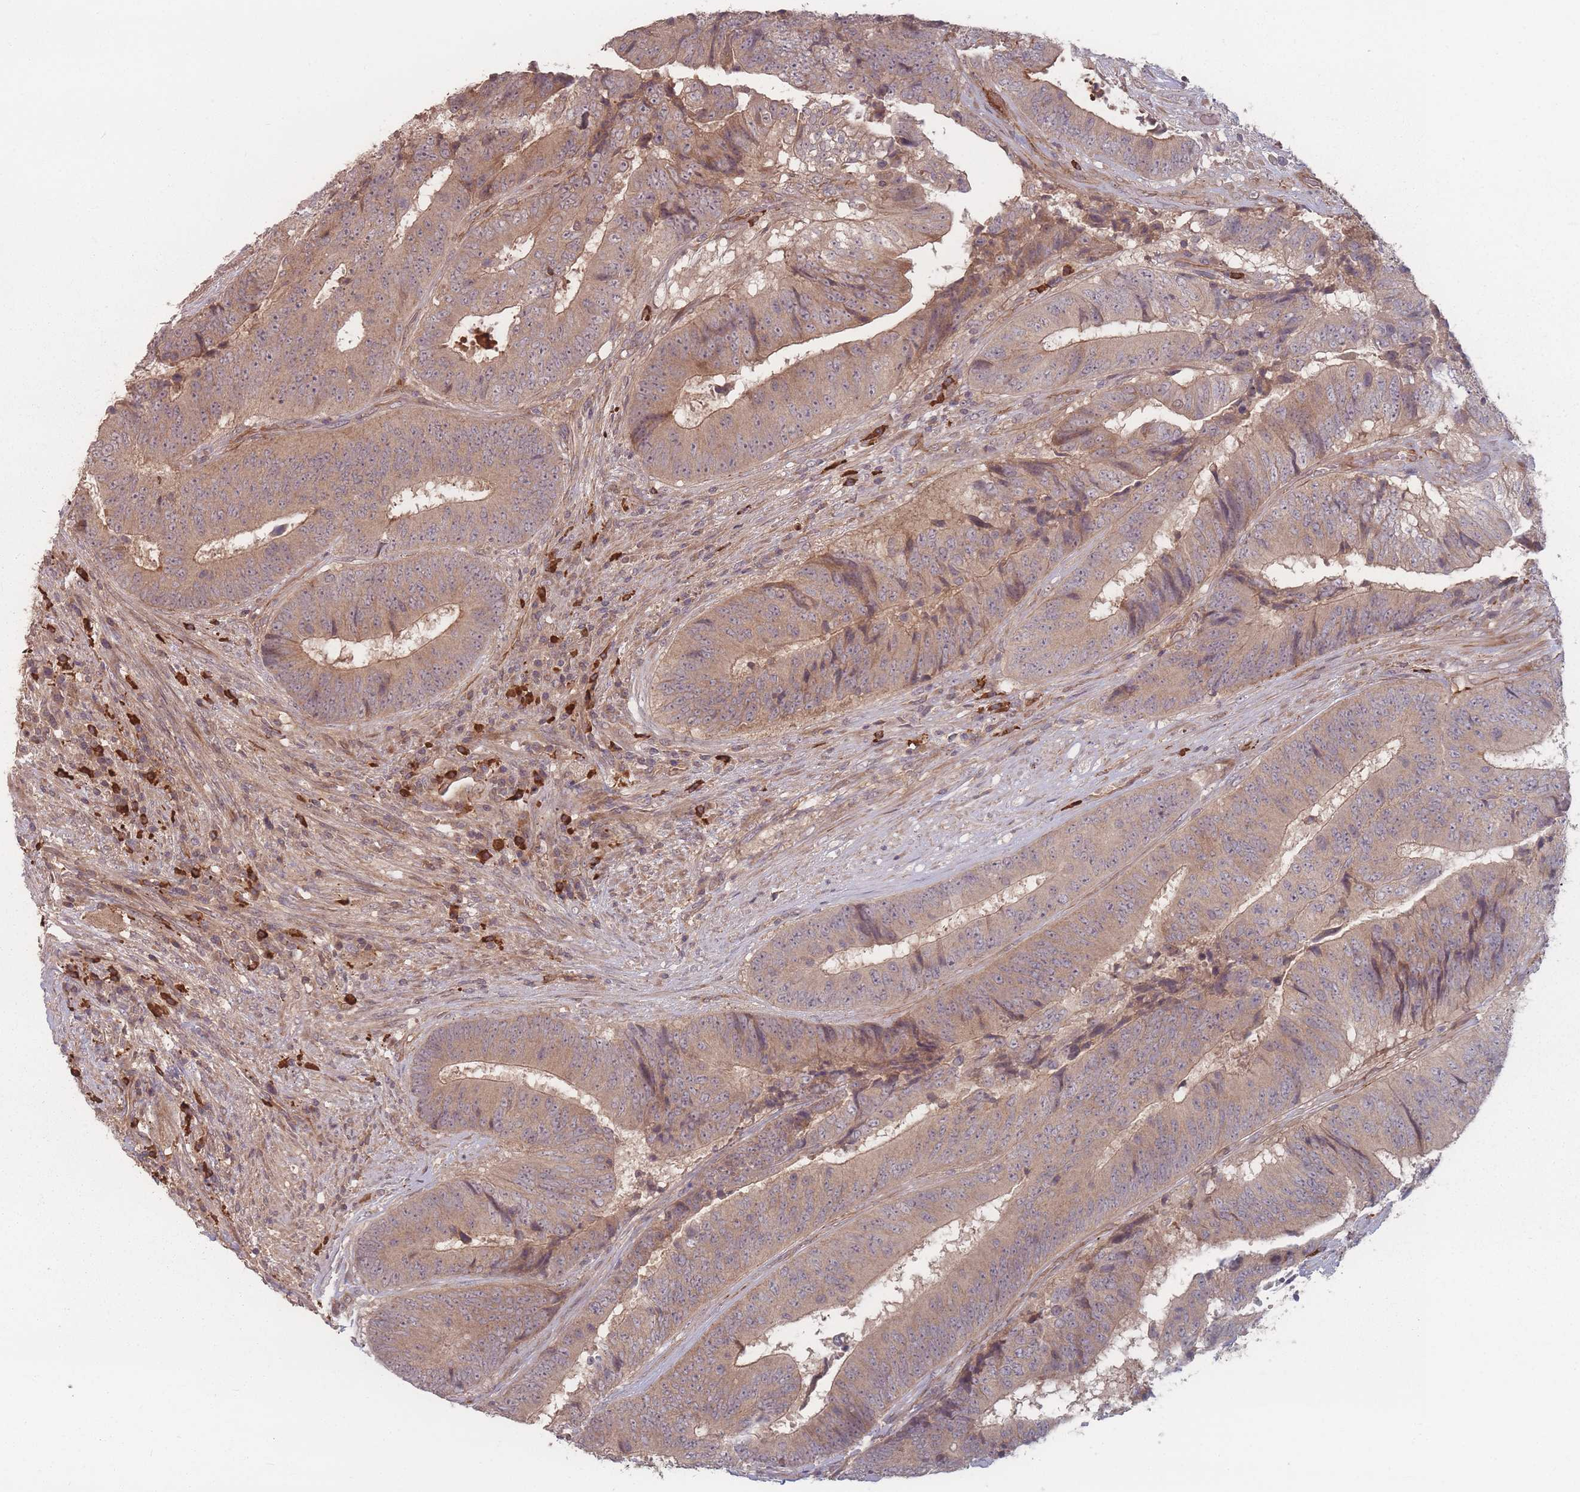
{"staining": {"intensity": "moderate", "quantity": ">75%", "location": "cytoplasmic/membranous"}, "tissue": "colorectal cancer", "cell_type": "Tumor cells", "image_type": "cancer", "snomed": [{"axis": "morphology", "description": "Adenocarcinoma, NOS"}, {"axis": "topography", "description": "Rectum"}], "caption": "Immunohistochemistry (IHC) staining of colorectal adenocarcinoma, which displays medium levels of moderate cytoplasmic/membranous expression in approximately >75% of tumor cells indicating moderate cytoplasmic/membranous protein positivity. The staining was performed using DAB (3,3'-diaminobenzidine) (brown) for protein detection and nuclei were counterstained in hematoxylin (blue).", "gene": "HAGH", "patient": {"sex": "male", "age": 72}}